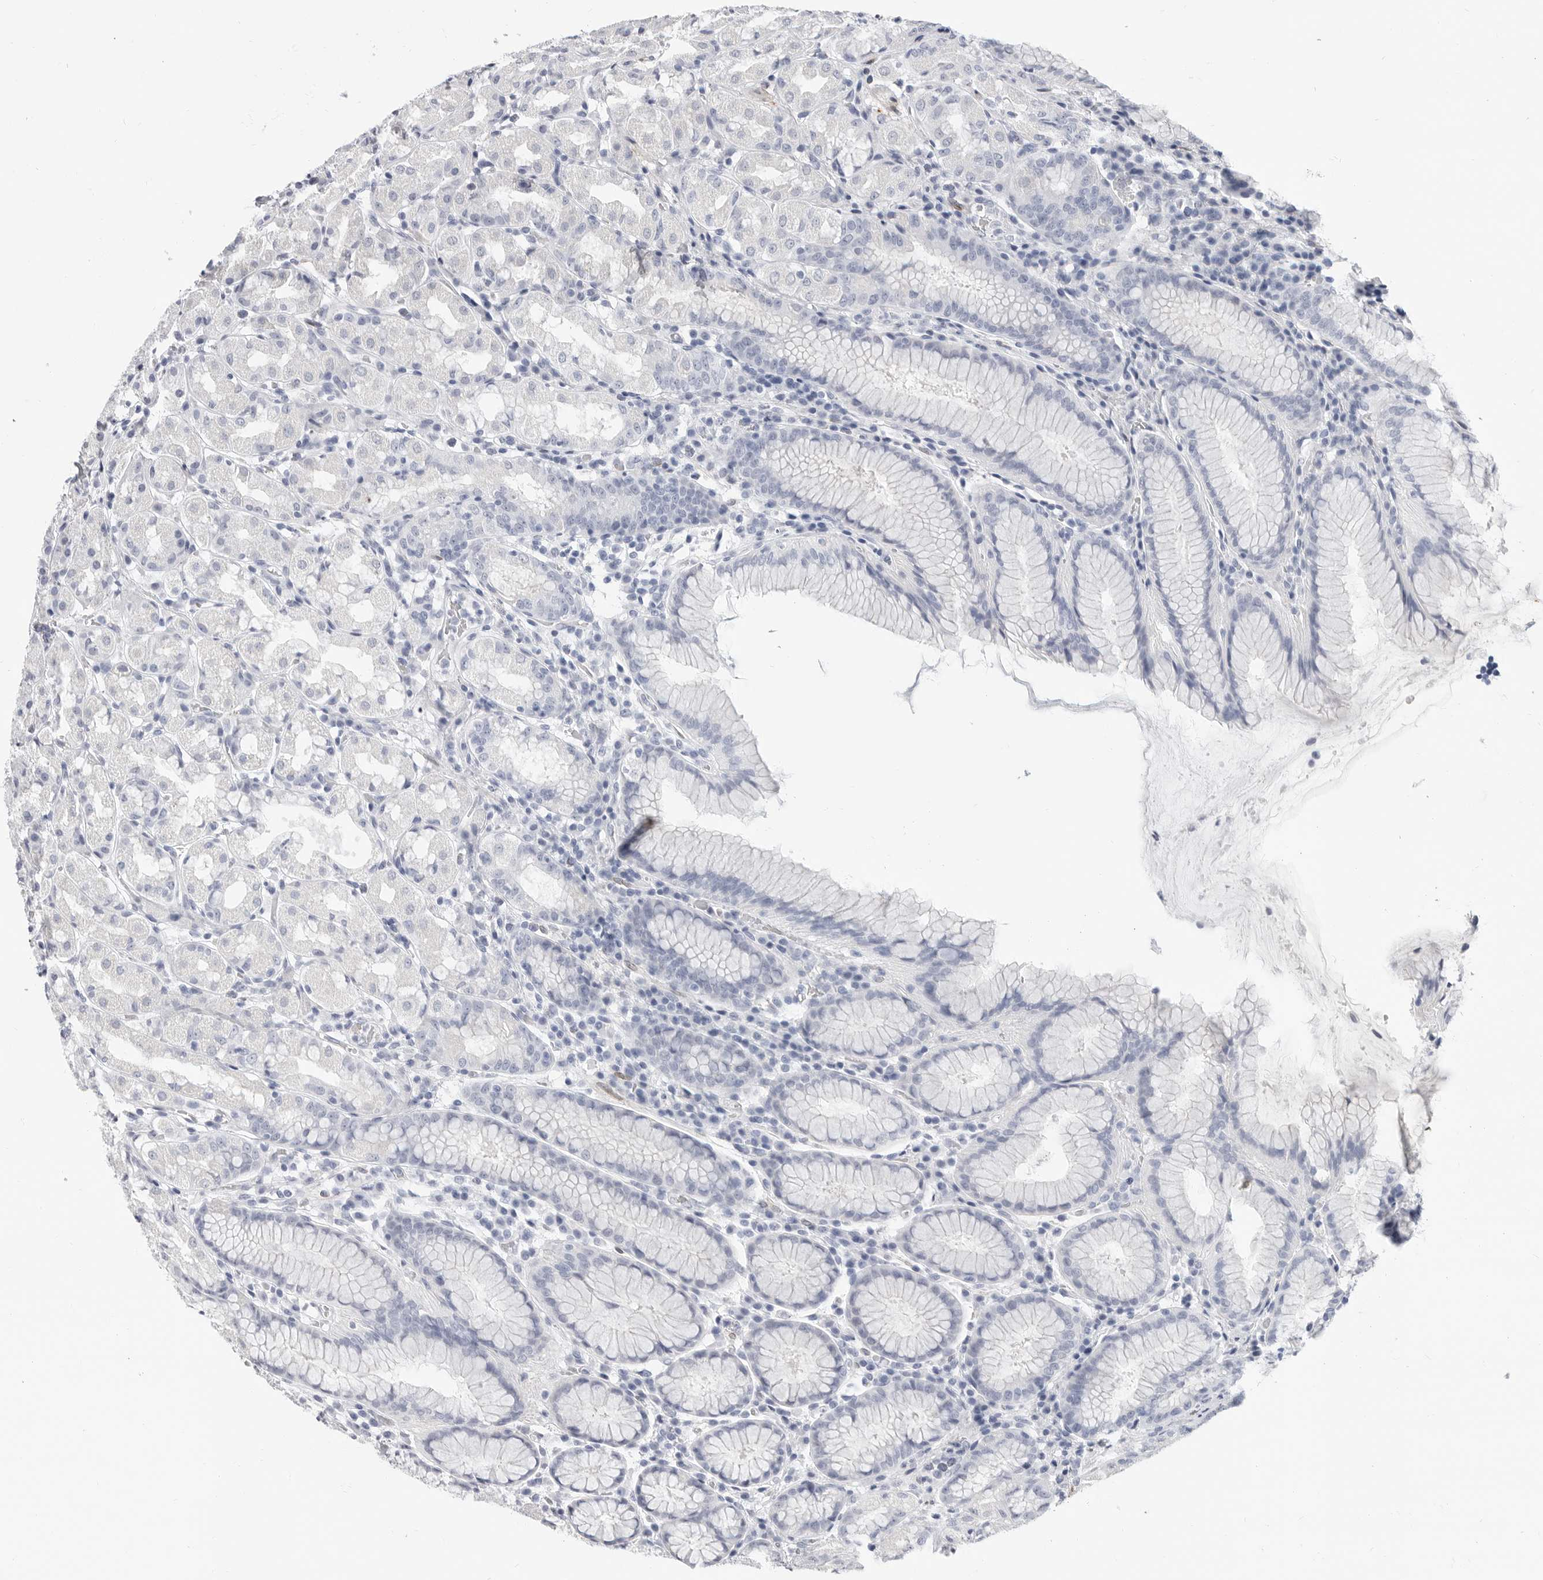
{"staining": {"intensity": "negative", "quantity": "none", "location": "none"}, "tissue": "stomach", "cell_type": "Glandular cells", "image_type": "normal", "snomed": [{"axis": "morphology", "description": "Normal tissue, NOS"}, {"axis": "topography", "description": "Stomach, lower"}], "caption": "DAB immunohistochemical staining of normal human stomach exhibits no significant staining in glandular cells.", "gene": "PLN", "patient": {"sex": "female", "age": 56}}